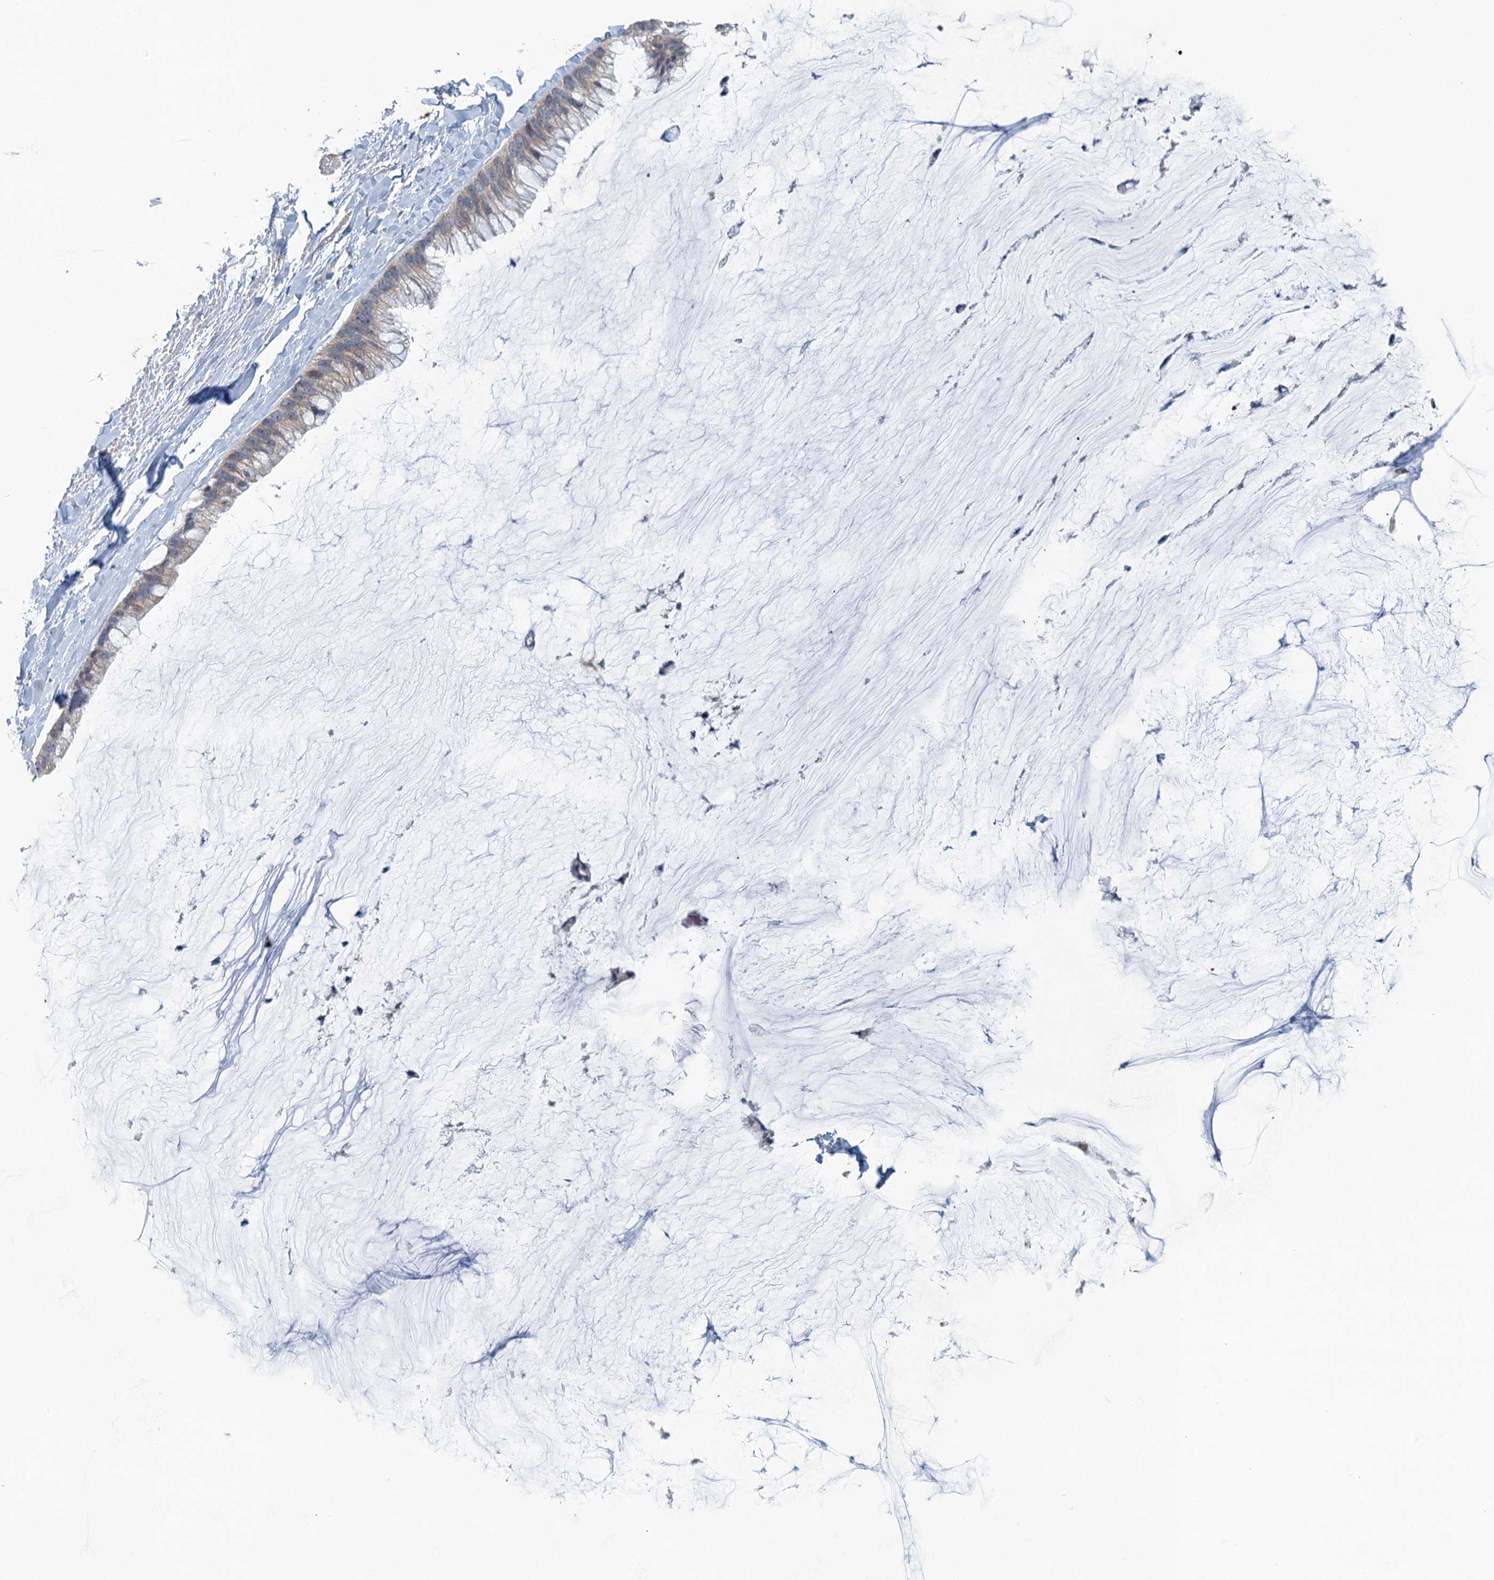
{"staining": {"intensity": "weak", "quantity": "25%-75%", "location": "cytoplasmic/membranous"}, "tissue": "ovarian cancer", "cell_type": "Tumor cells", "image_type": "cancer", "snomed": [{"axis": "morphology", "description": "Cystadenocarcinoma, mucinous, NOS"}, {"axis": "topography", "description": "Ovary"}], "caption": "IHC micrograph of neoplastic tissue: ovarian cancer stained using IHC exhibits low levels of weak protein expression localized specifically in the cytoplasmic/membranous of tumor cells, appearing as a cytoplasmic/membranous brown color.", "gene": "TEX35", "patient": {"sex": "female", "age": 39}}